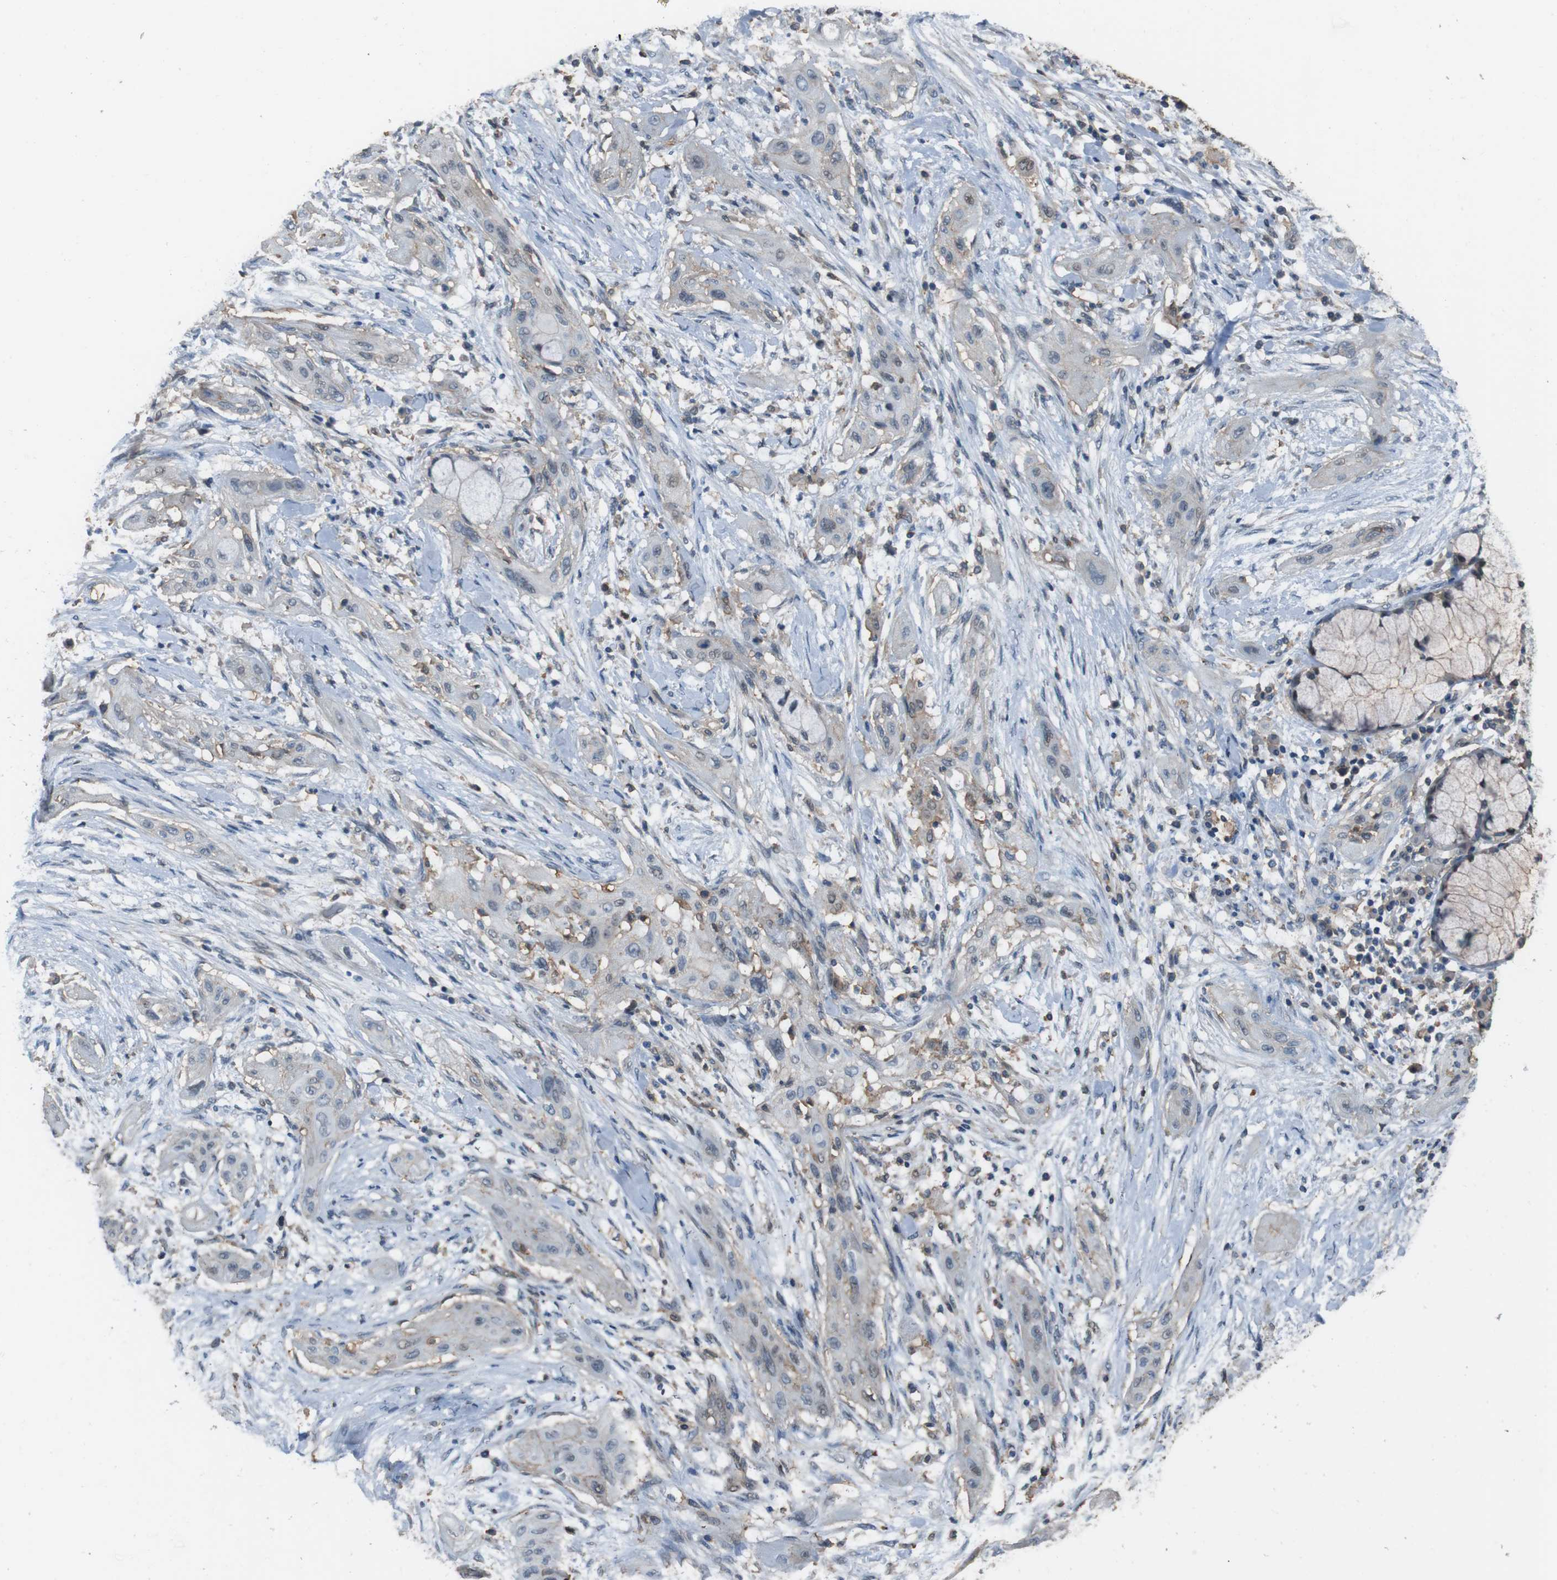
{"staining": {"intensity": "negative", "quantity": "none", "location": "none"}, "tissue": "lung cancer", "cell_type": "Tumor cells", "image_type": "cancer", "snomed": [{"axis": "morphology", "description": "Squamous cell carcinoma, NOS"}, {"axis": "topography", "description": "Lung"}], "caption": "Histopathology image shows no protein expression in tumor cells of squamous cell carcinoma (lung) tissue. (Immunohistochemistry, brightfield microscopy, high magnification).", "gene": "ATP2B1", "patient": {"sex": "female", "age": 47}}